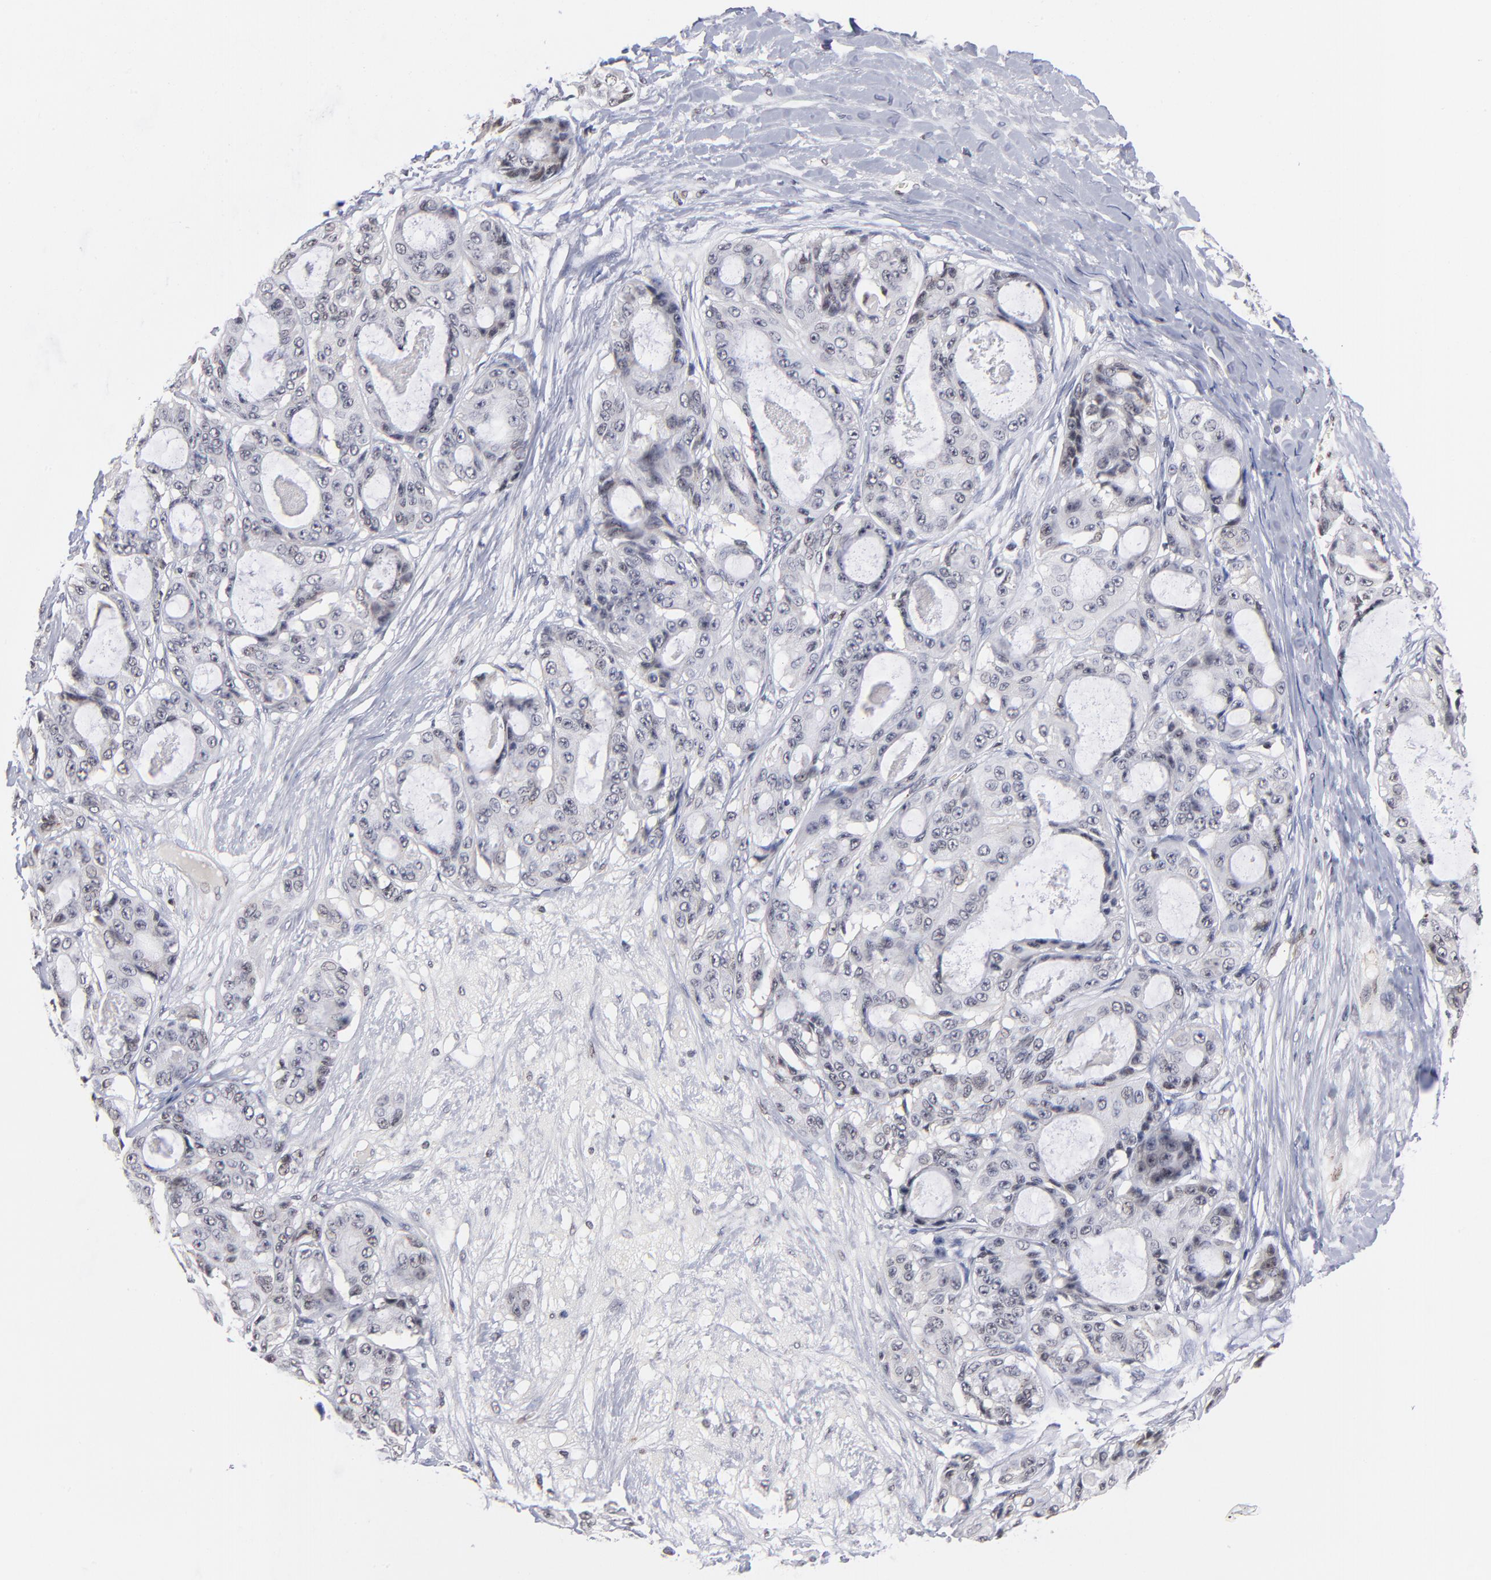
{"staining": {"intensity": "negative", "quantity": "none", "location": "none"}, "tissue": "ovarian cancer", "cell_type": "Tumor cells", "image_type": "cancer", "snomed": [{"axis": "morphology", "description": "Carcinoma, endometroid"}, {"axis": "topography", "description": "Ovary"}], "caption": "Immunohistochemistry image of human endometroid carcinoma (ovarian) stained for a protein (brown), which exhibits no positivity in tumor cells. Nuclei are stained in blue.", "gene": "GABPA", "patient": {"sex": "female", "age": 61}}